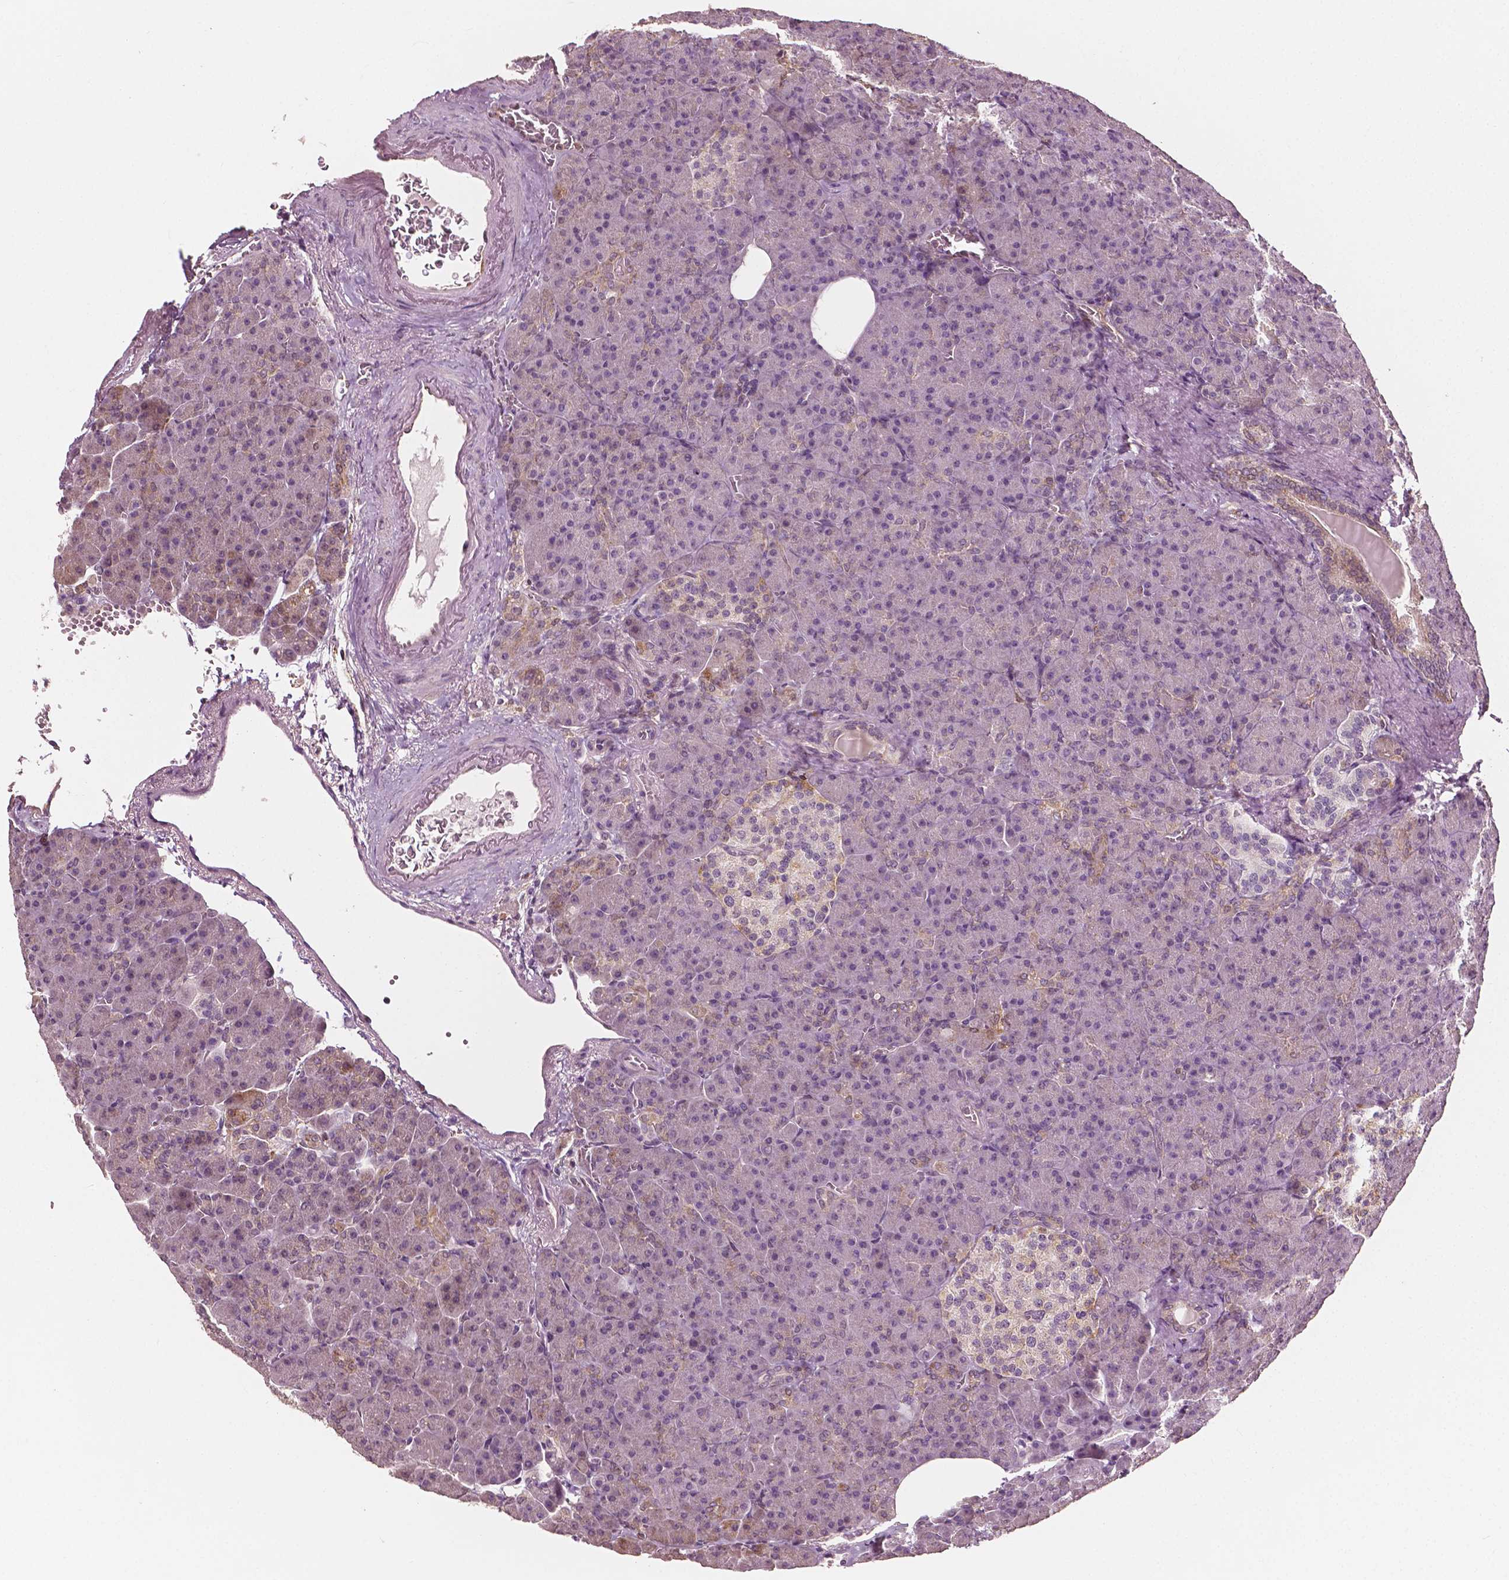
{"staining": {"intensity": "moderate", "quantity": "<25%", "location": "cytoplasmic/membranous"}, "tissue": "pancreas", "cell_type": "Exocrine glandular cells", "image_type": "normal", "snomed": [{"axis": "morphology", "description": "Normal tissue, NOS"}, {"axis": "topography", "description": "Pancreas"}], "caption": "Benign pancreas displays moderate cytoplasmic/membranous staining in about <25% of exocrine glandular cells The staining is performed using DAB brown chromogen to label protein expression. The nuclei are counter-stained blue using hematoxylin..", "gene": "MCL1", "patient": {"sex": "female", "age": 74}}